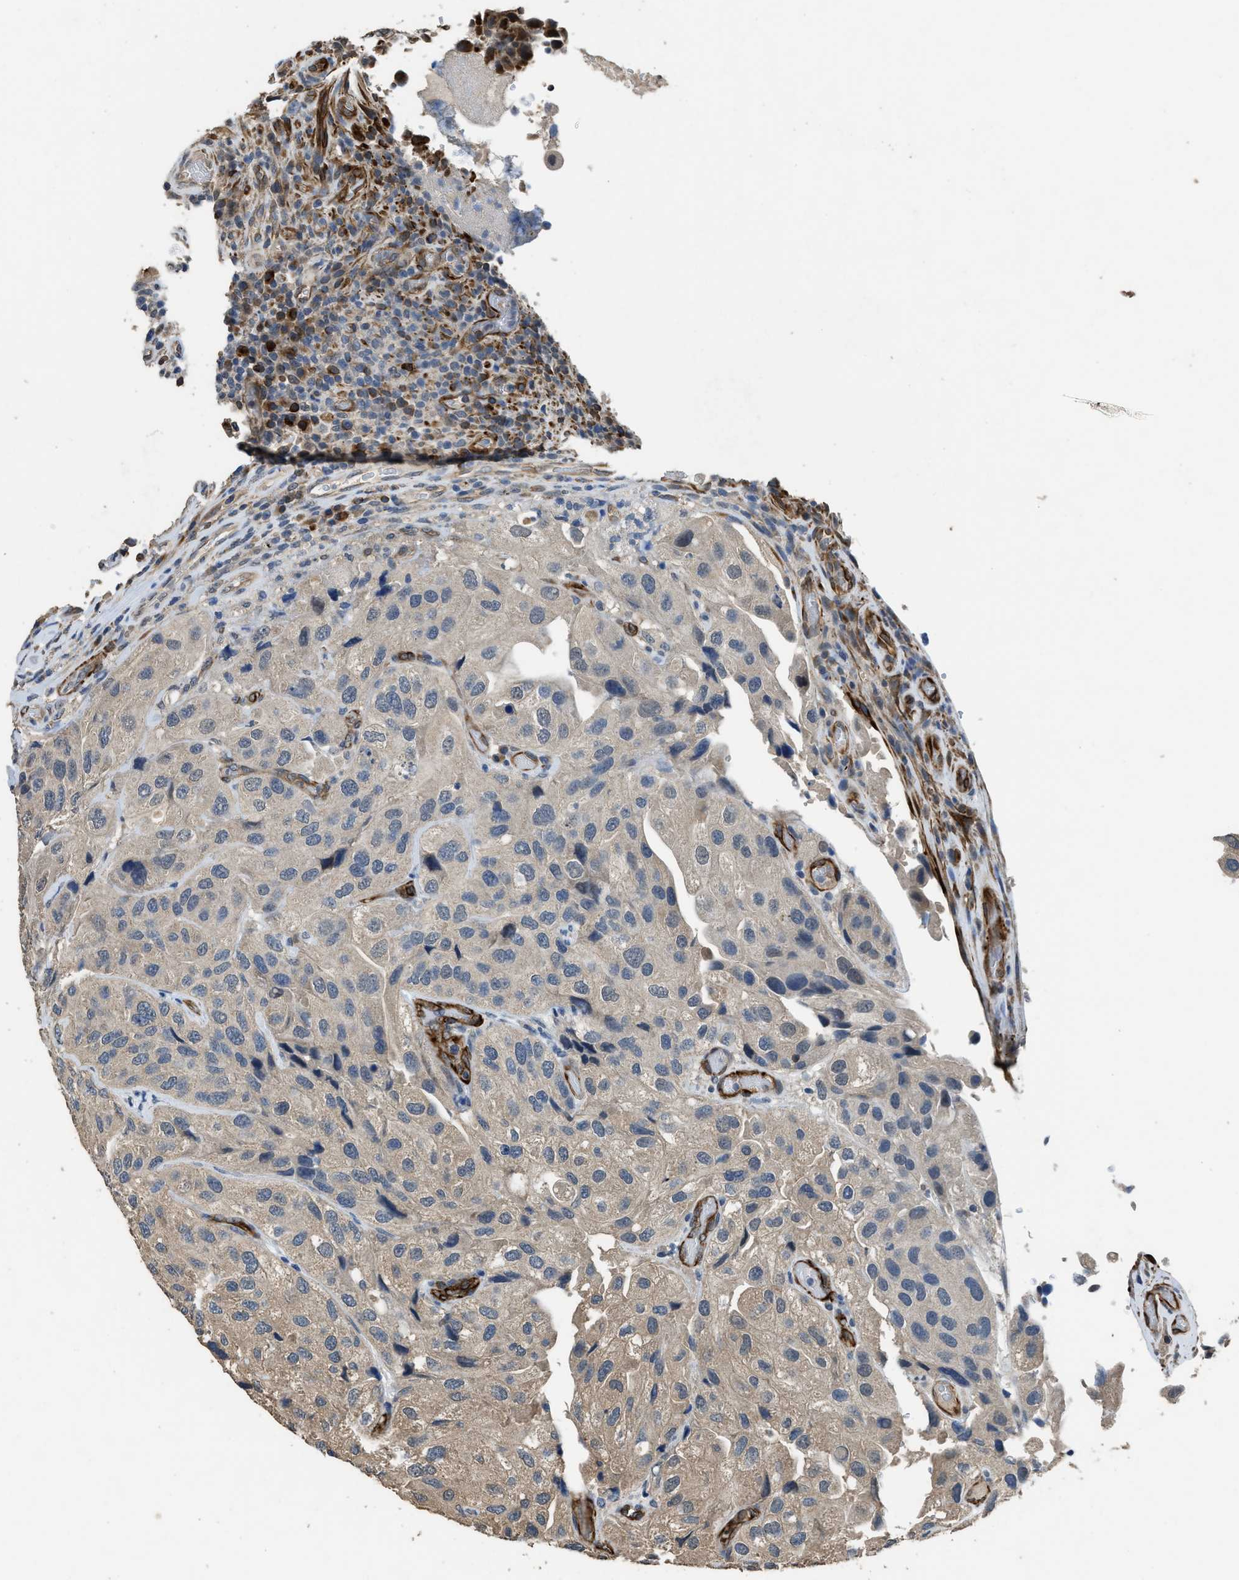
{"staining": {"intensity": "moderate", "quantity": ">75%", "location": "cytoplasmic/membranous"}, "tissue": "urothelial cancer", "cell_type": "Tumor cells", "image_type": "cancer", "snomed": [{"axis": "morphology", "description": "Urothelial carcinoma, High grade"}, {"axis": "topography", "description": "Urinary bladder"}], "caption": "A brown stain labels moderate cytoplasmic/membranous positivity of a protein in urothelial cancer tumor cells.", "gene": "SYNM", "patient": {"sex": "female", "age": 64}}